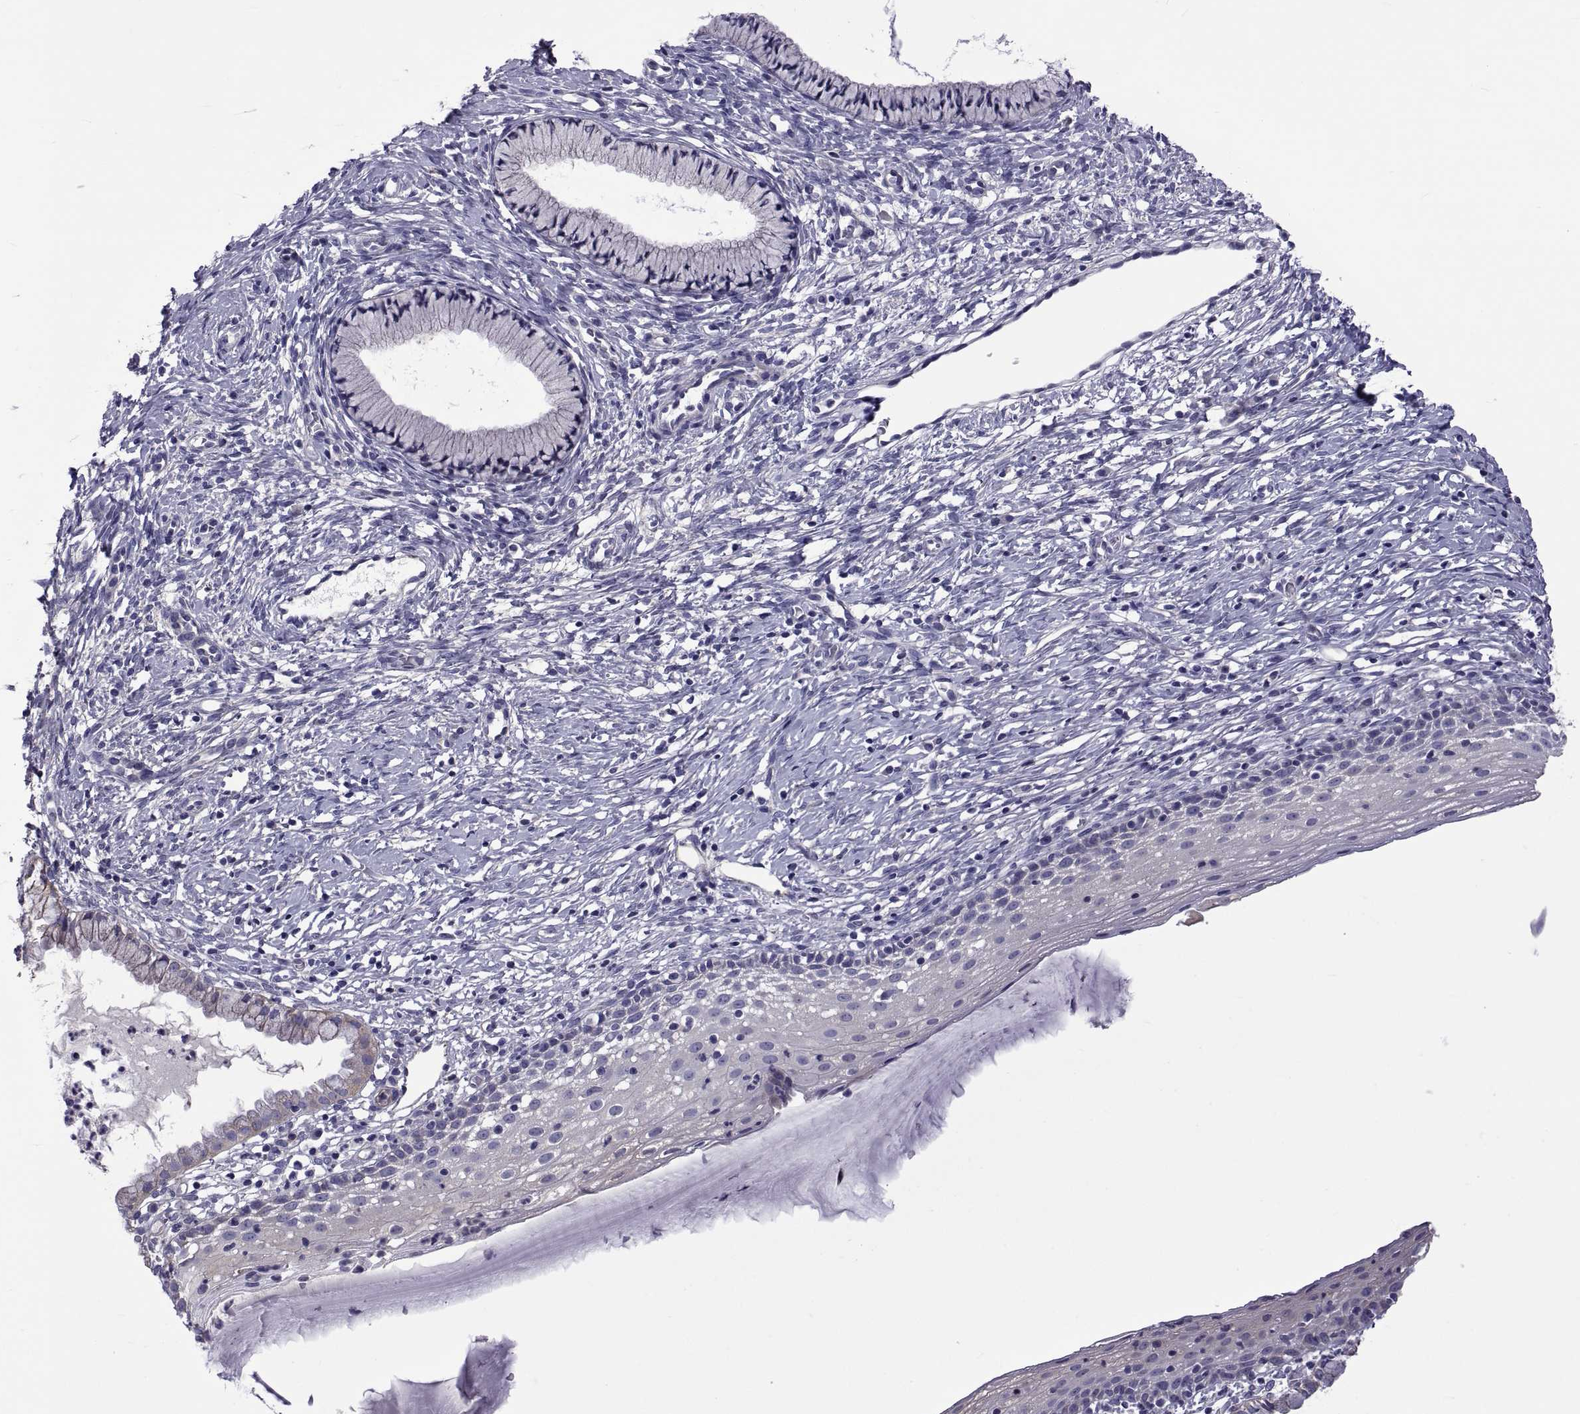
{"staining": {"intensity": "negative", "quantity": "none", "location": "none"}, "tissue": "cervix", "cell_type": "Glandular cells", "image_type": "normal", "snomed": [{"axis": "morphology", "description": "Normal tissue, NOS"}, {"axis": "topography", "description": "Cervix"}], "caption": "A photomicrograph of cervix stained for a protein exhibits no brown staining in glandular cells.", "gene": "TMC3", "patient": {"sex": "female", "age": 39}}